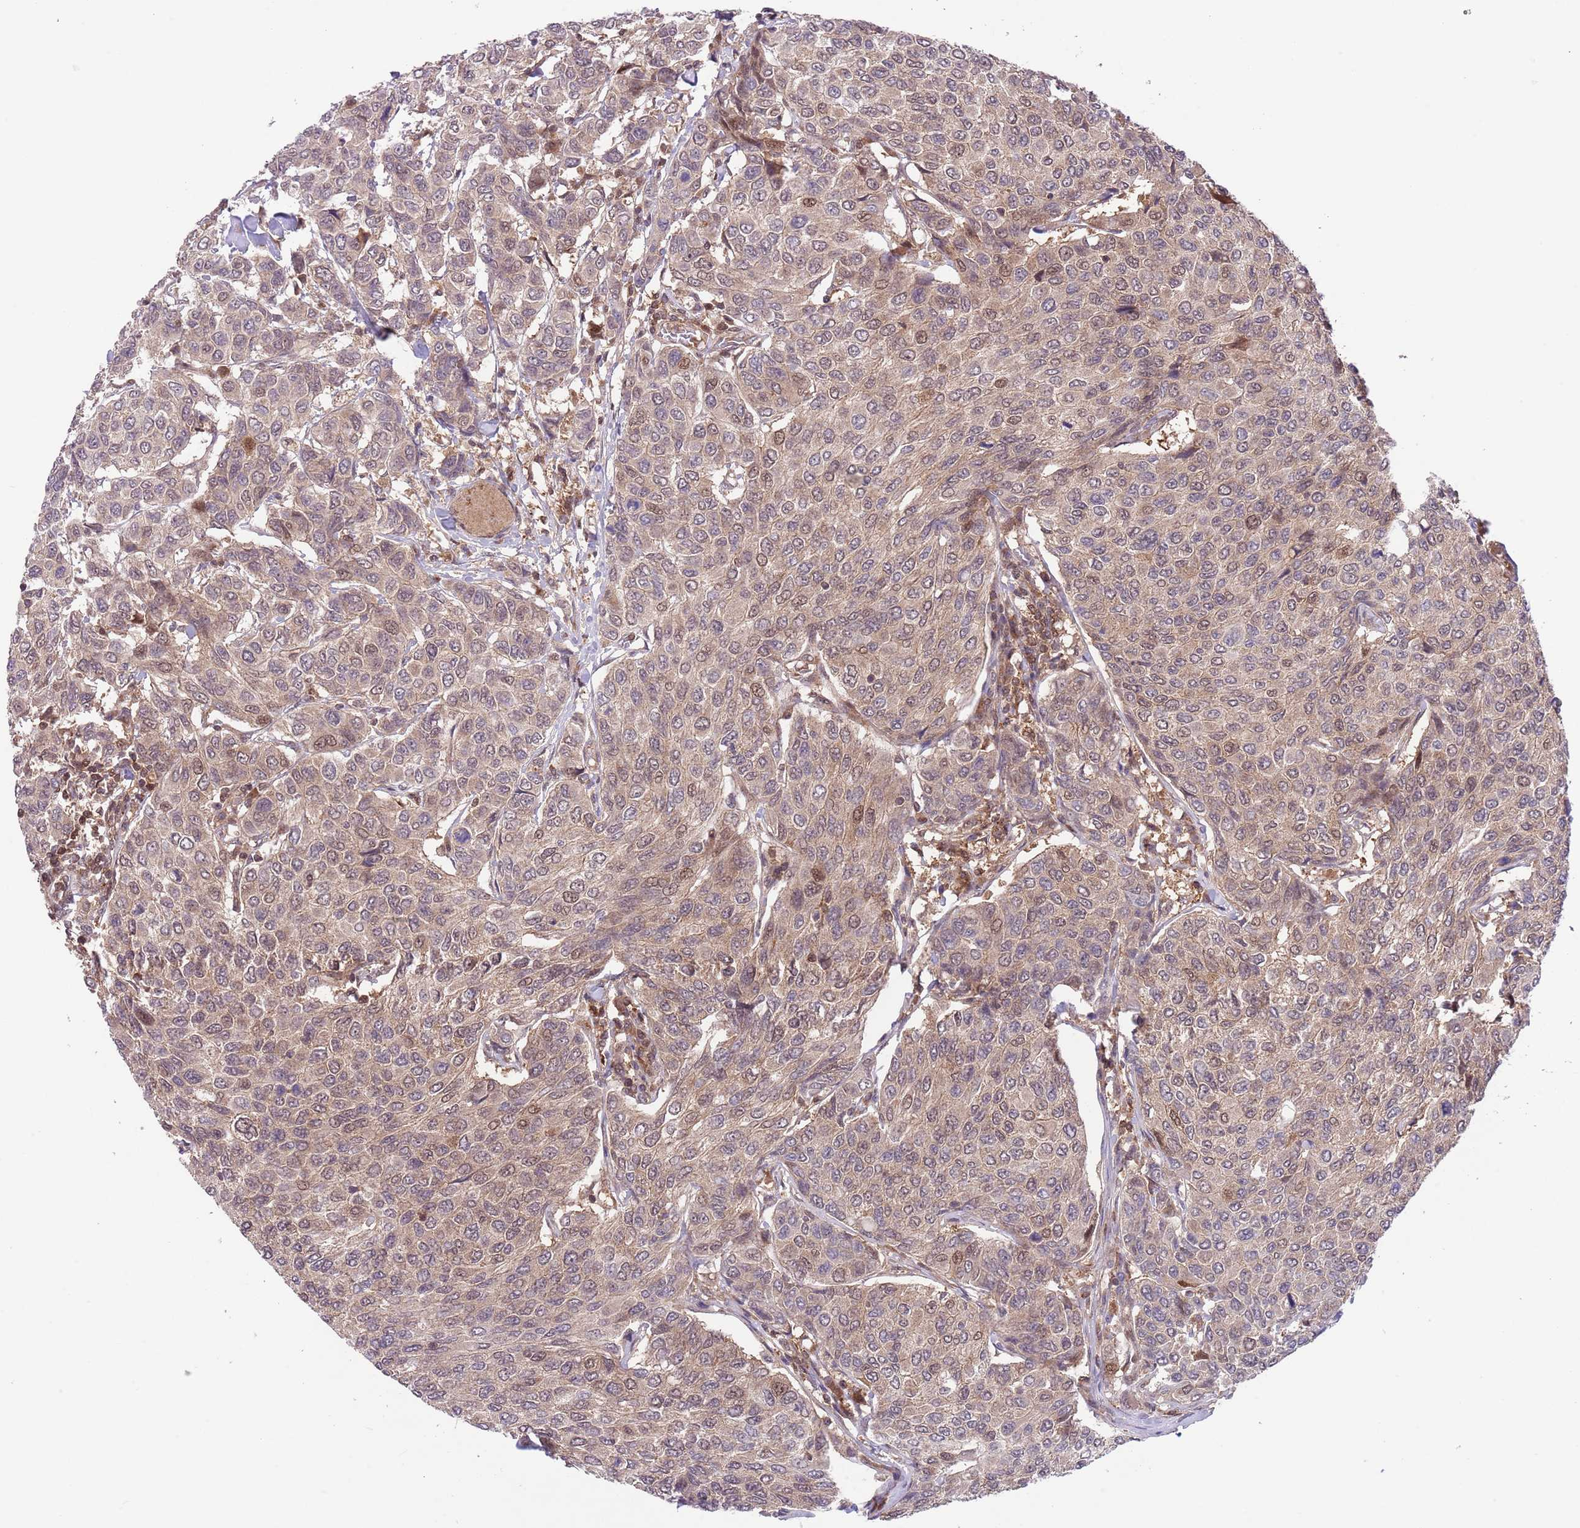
{"staining": {"intensity": "weak", "quantity": "25%-75%", "location": "cytoplasmic/membranous,nuclear"}, "tissue": "breast cancer", "cell_type": "Tumor cells", "image_type": "cancer", "snomed": [{"axis": "morphology", "description": "Duct carcinoma"}, {"axis": "topography", "description": "Breast"}], "caption": "An image of breast cancer stained for a protein reveals weak cytoplasmic/membranous and nuclear brown staining in tumor cells. (Brightfield microscopy of DAB IHC at high magnification).", "gene": "HDHD2", "patient": {"sex": "female", "age": 55}}